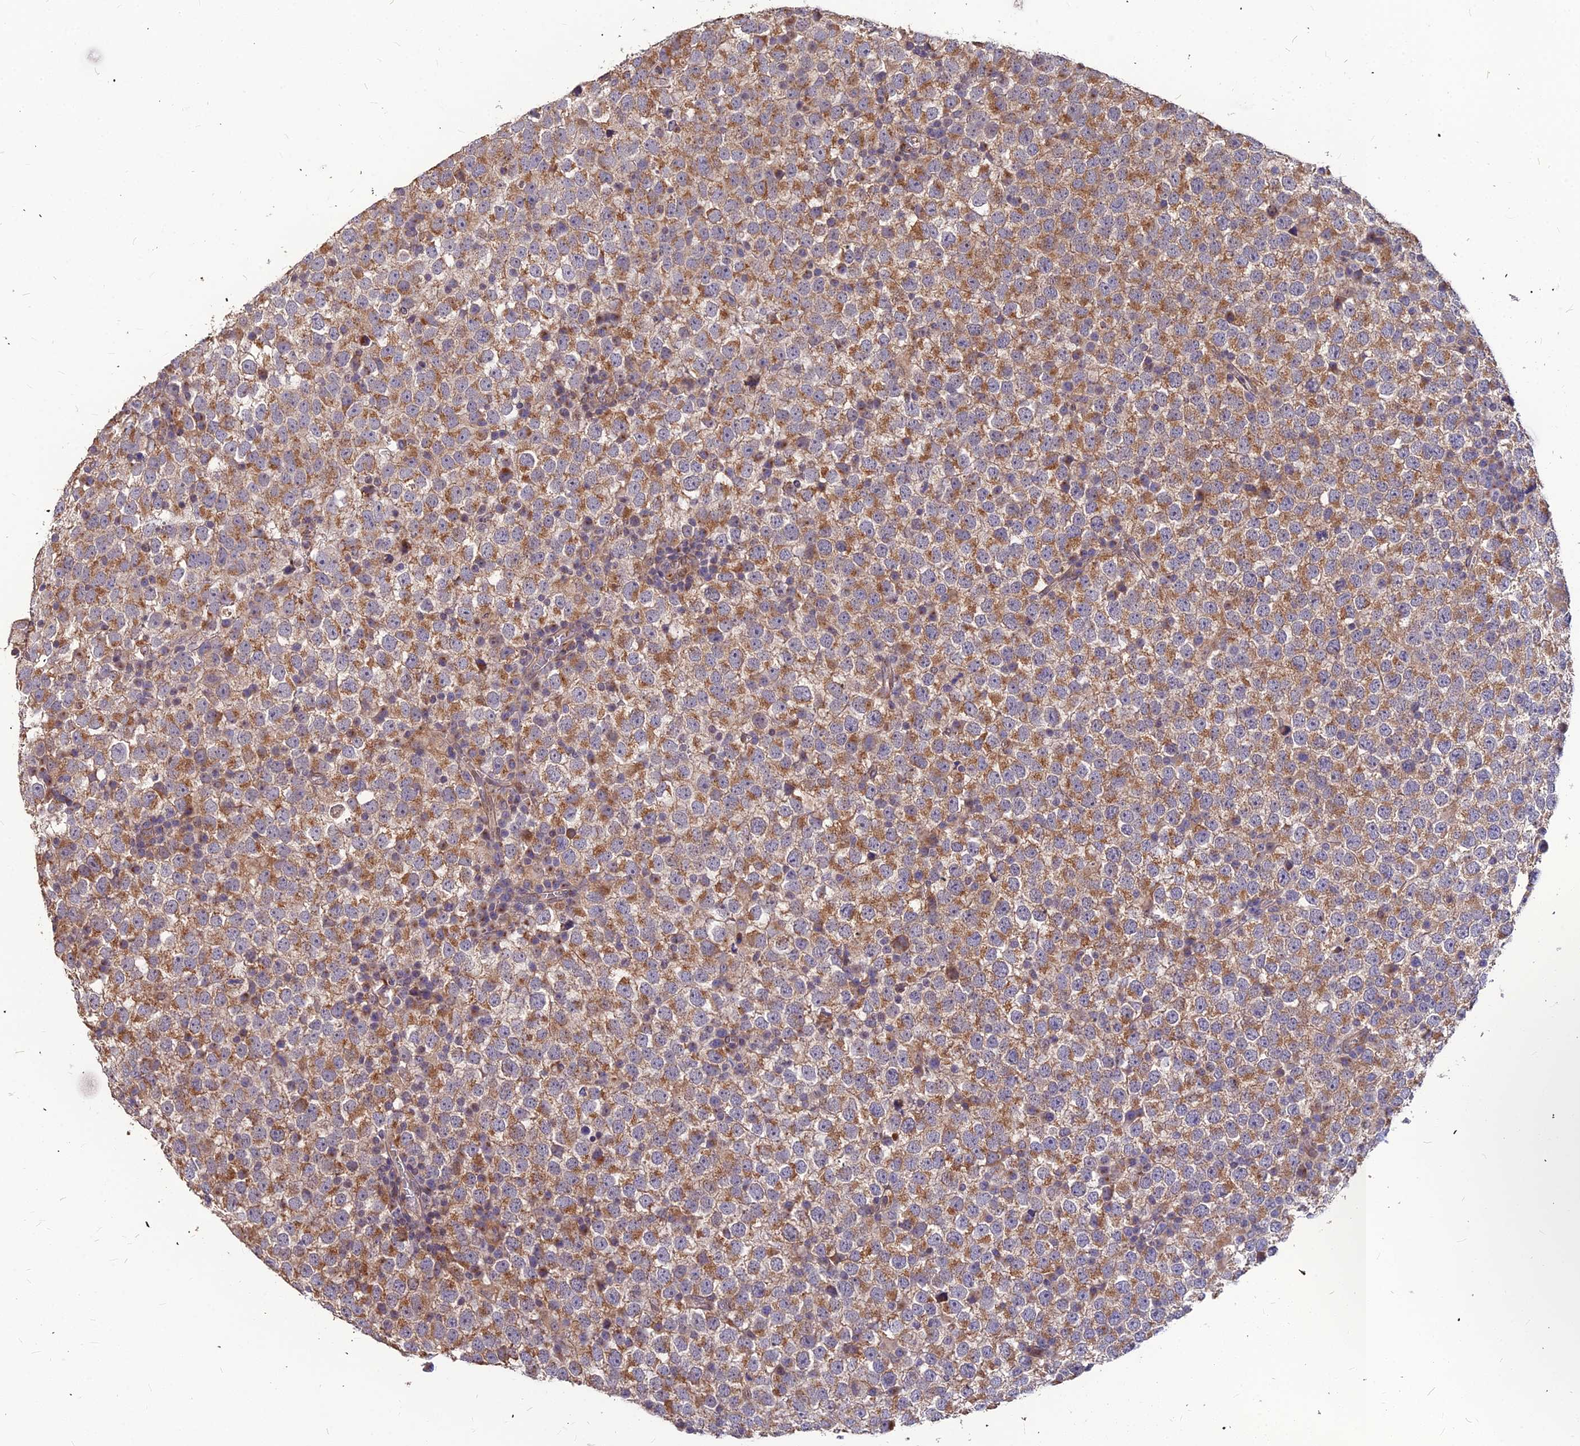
{"staining": {"intensity": "moderate", "quantity": ">75%", "location": "cytoplasmic/membranous"}, "tissue": "testis cancer", "cell_type": "Tumor cells", "image_type": "cancer", "snomed": [{"axis": "morphology", "description": "Seminoma, NOS"}, {"axis": "topography", "description": "Testis"}], "caption": "Protein staining by immunohistochemistry (IHC) displays moderate cytoplasmic/membranous expression in about >75% of tumor cells in seminoma (testis).", "gene": "LEKR1", "patient": {"sex": "male", "age": 65}}